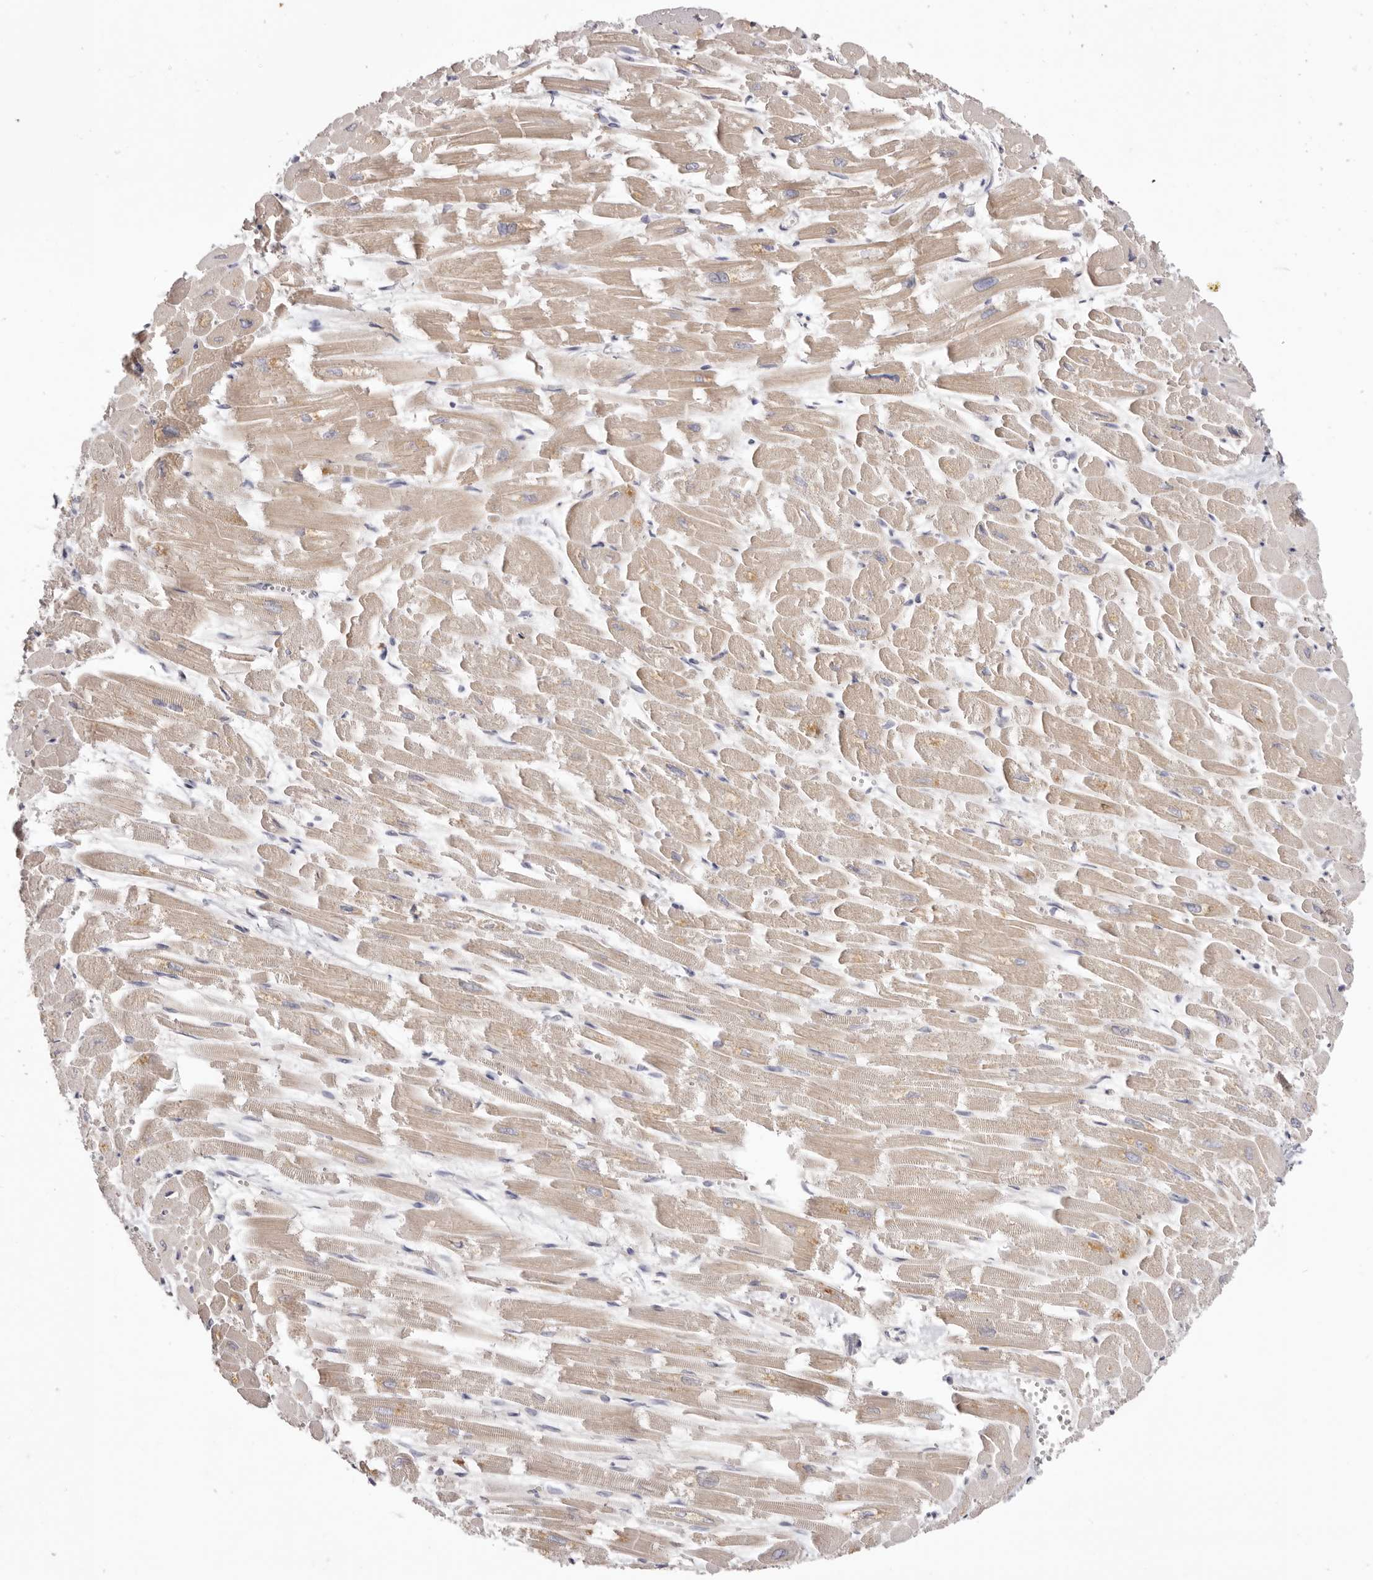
{"staining": {"intensity": "weak", "quantity": "25%-75%", "location": "cytoplasmic/membranous"}, "tissue": "heart muscle", "cell_type": "Cardiomyocytes", "image_type": "normal", "snomed": [{"axis": "morphology", "description": "Normal tissue, NOS"}, {"axis": "topography", "description": "Heart"}], "caption": "The histopathology image displays immunohistochemical staining of normal heart muscle. There is weak cytoplasmic/membranous staining is seen in approximately 25%-75% of cardiomyocytes.", "gene": "STK16", "patient": {"sex": "male", "age": 54}}